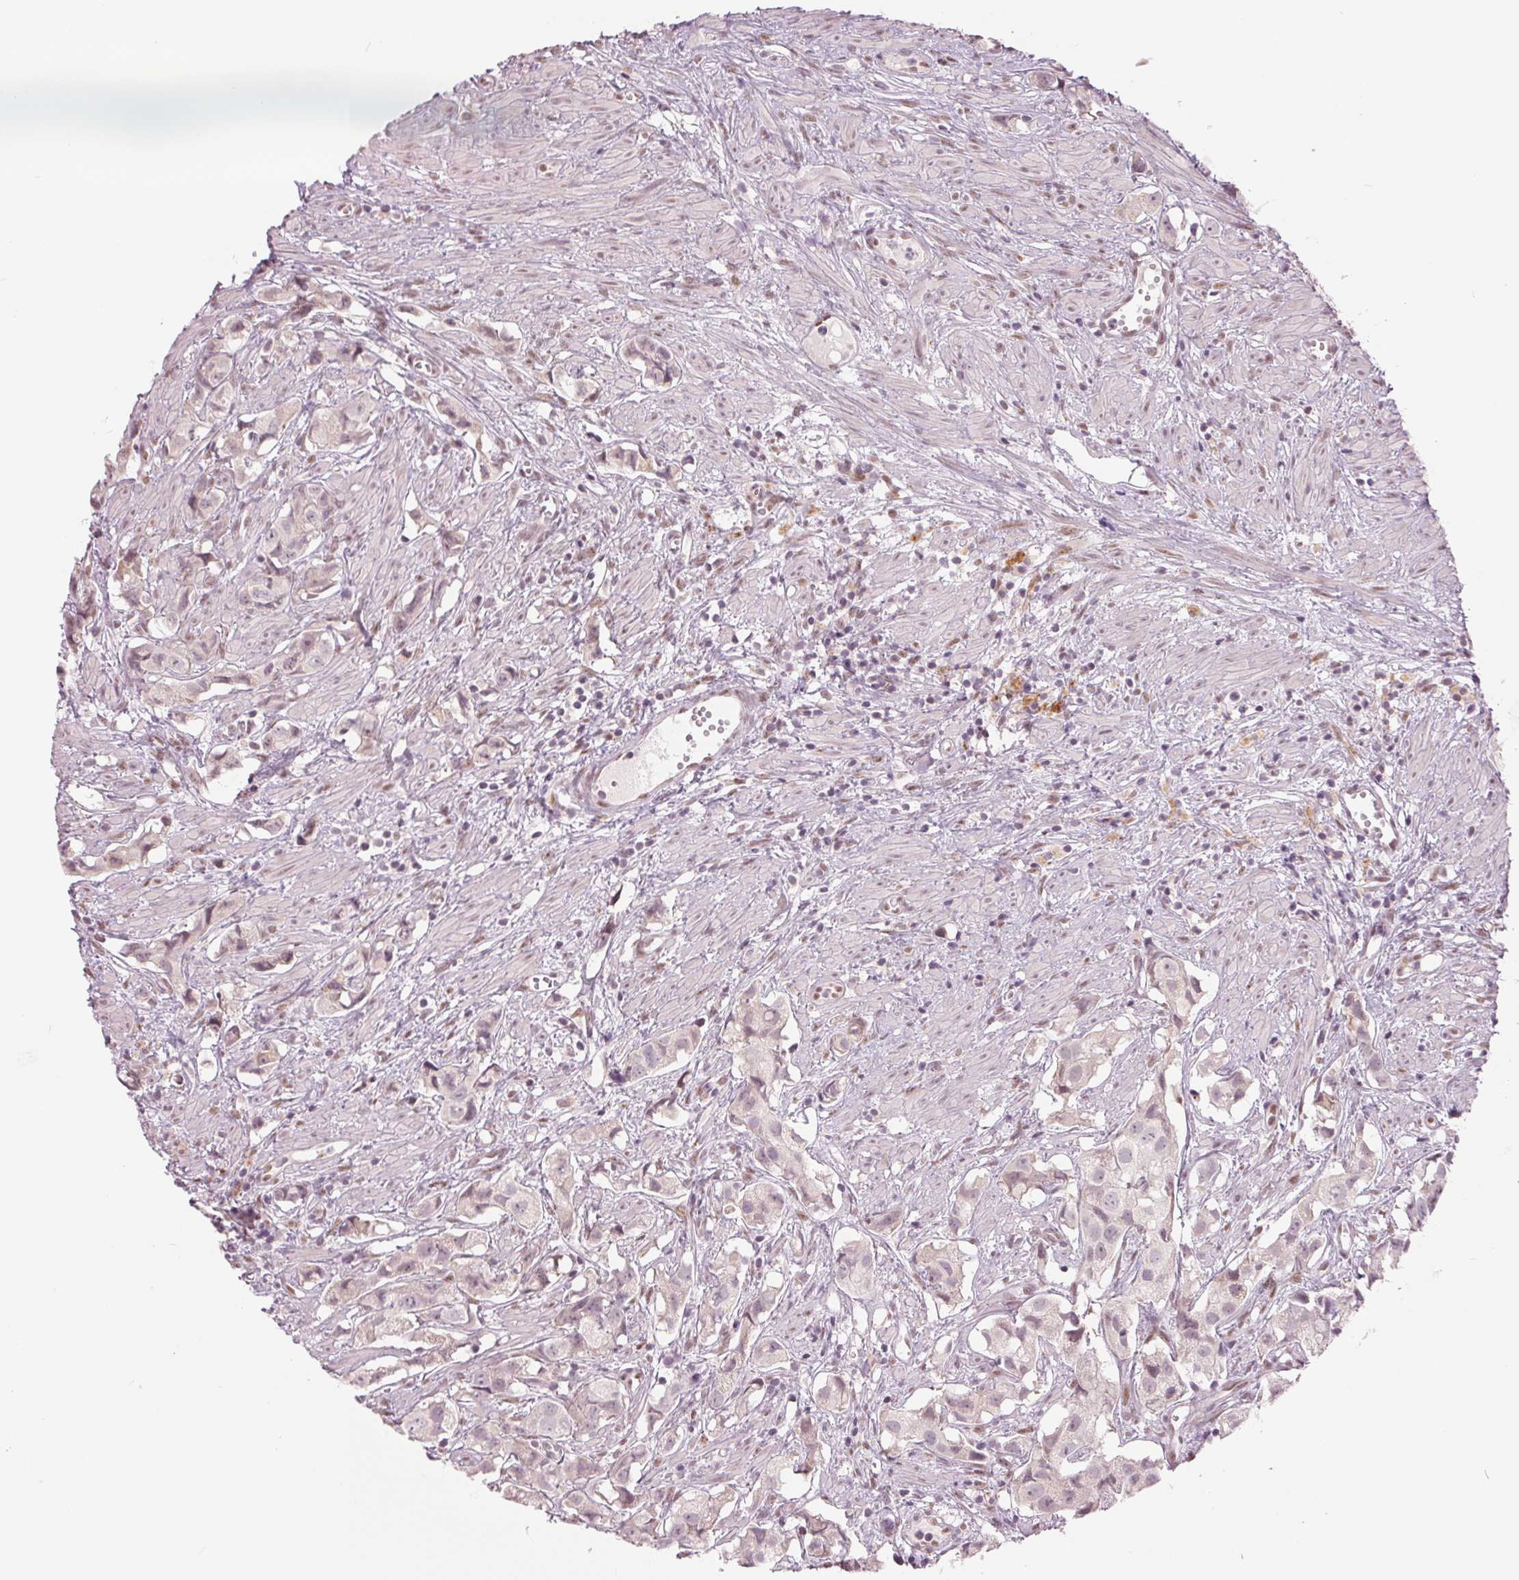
{"staining": {"intensity": "negative", "quantity": "none", "location": "none"}, "tissue": "prostate cancer", "cell_type": "Tumor cells", "image_type": "cancer", "snomed": [{"axis": "morphology", "description": "Adenocarcinoma, High grade"}, {"axis": "topography", "description": "Prostate"}], "caption": "The image reveals no significant staining in tumor cells of high-grade adenocarcinoma (prostate).", "gene": "ARHGAP32", "patient": {"sex": "male", "age": 58}}